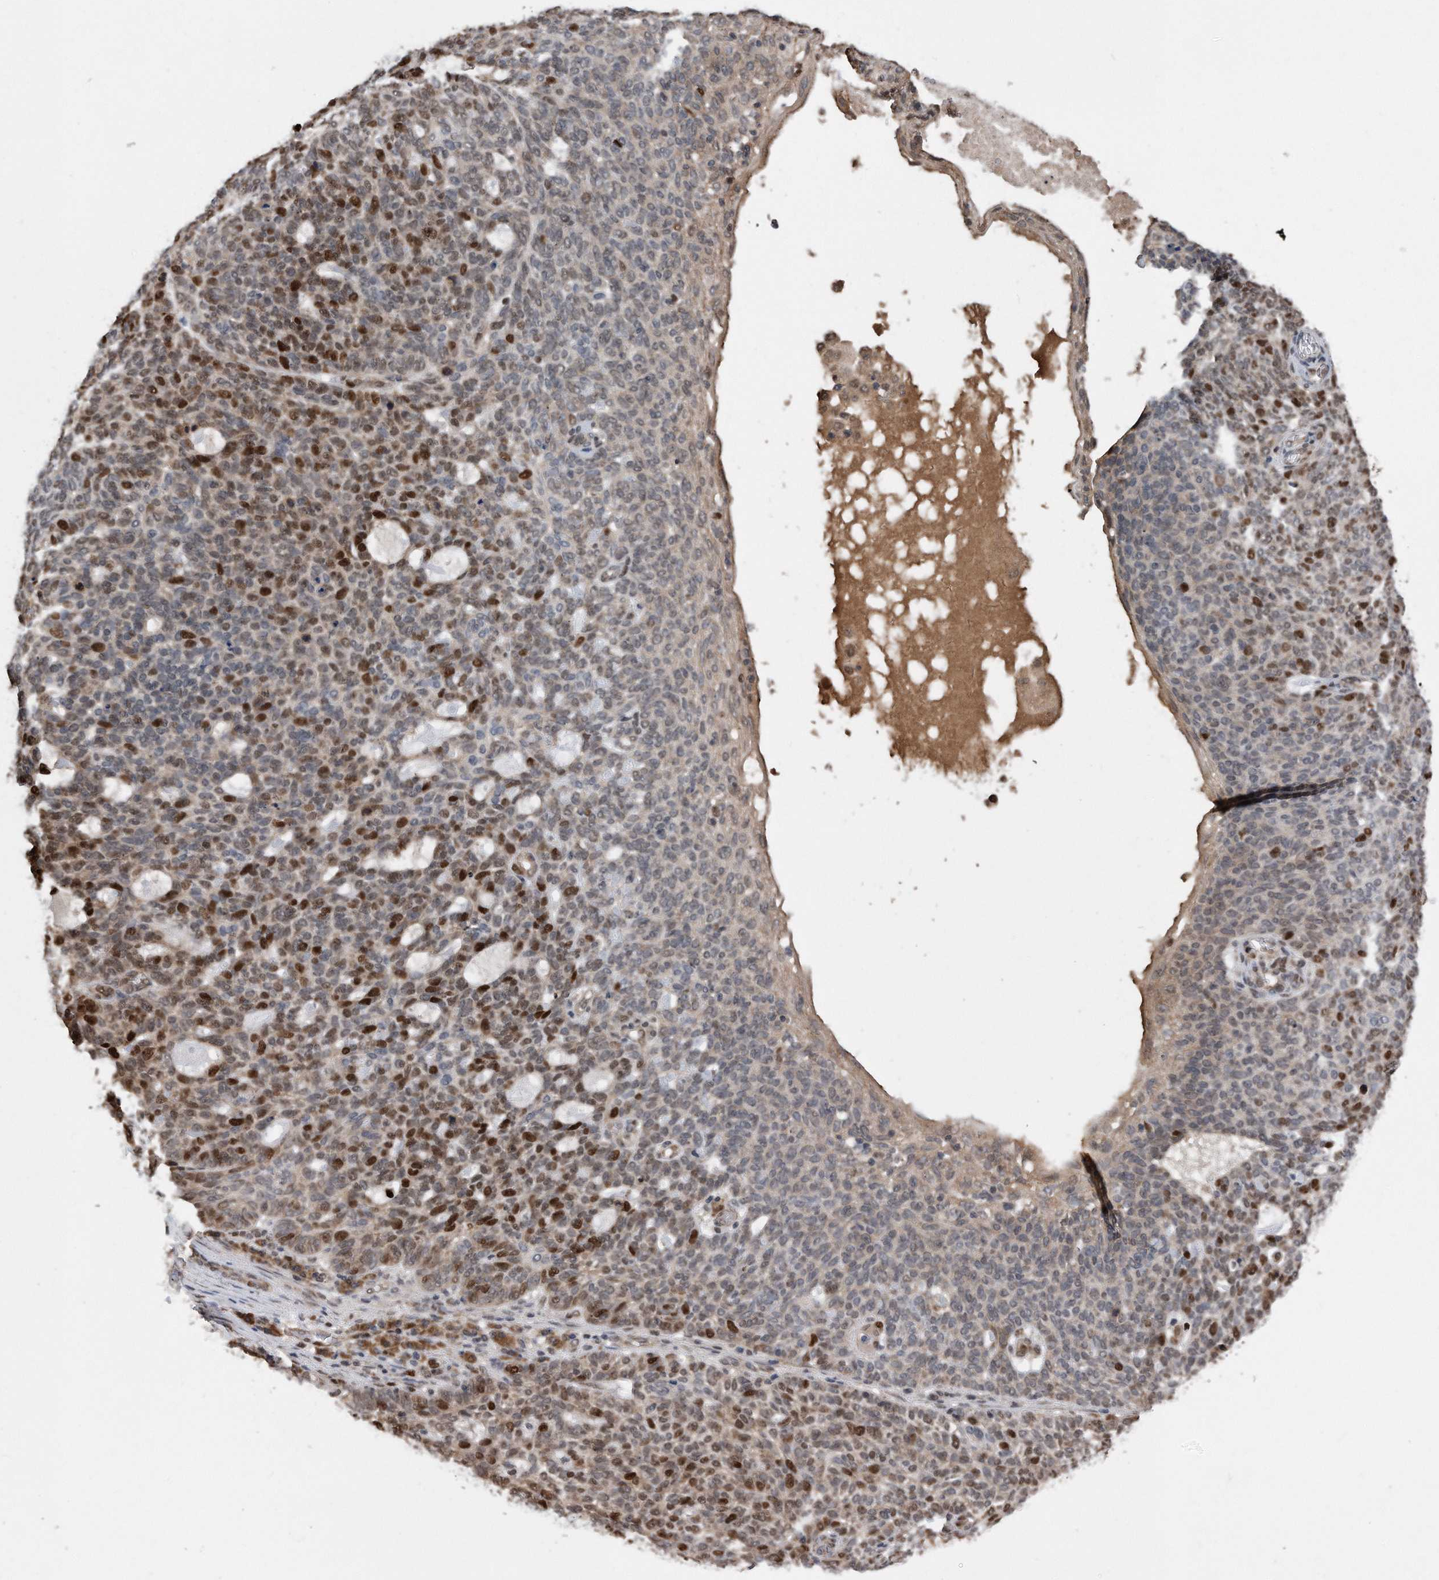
{"staining": {"intensity": "strong", "quantity": "<25%", "location": "nuclear"}, "tissue": "skin cancer", "cell_type": "Tumor cells", "image_type": "cancer", "snomed": [{"axis": "morphology", "description": "Squamous cell carcinoma, NOS"}, {"axis": "topography", "description": "Skin"}], "caption": "Immunohistochemistry histopathology image of human skin cancer (squamous cell carcinoma) stained for a protein (brown), which reveals medium levels of strong nuclear positivity in about <25% of tumor cells.", "gene": "PCNA", "patient": {"sex": "female", "age": 90}}